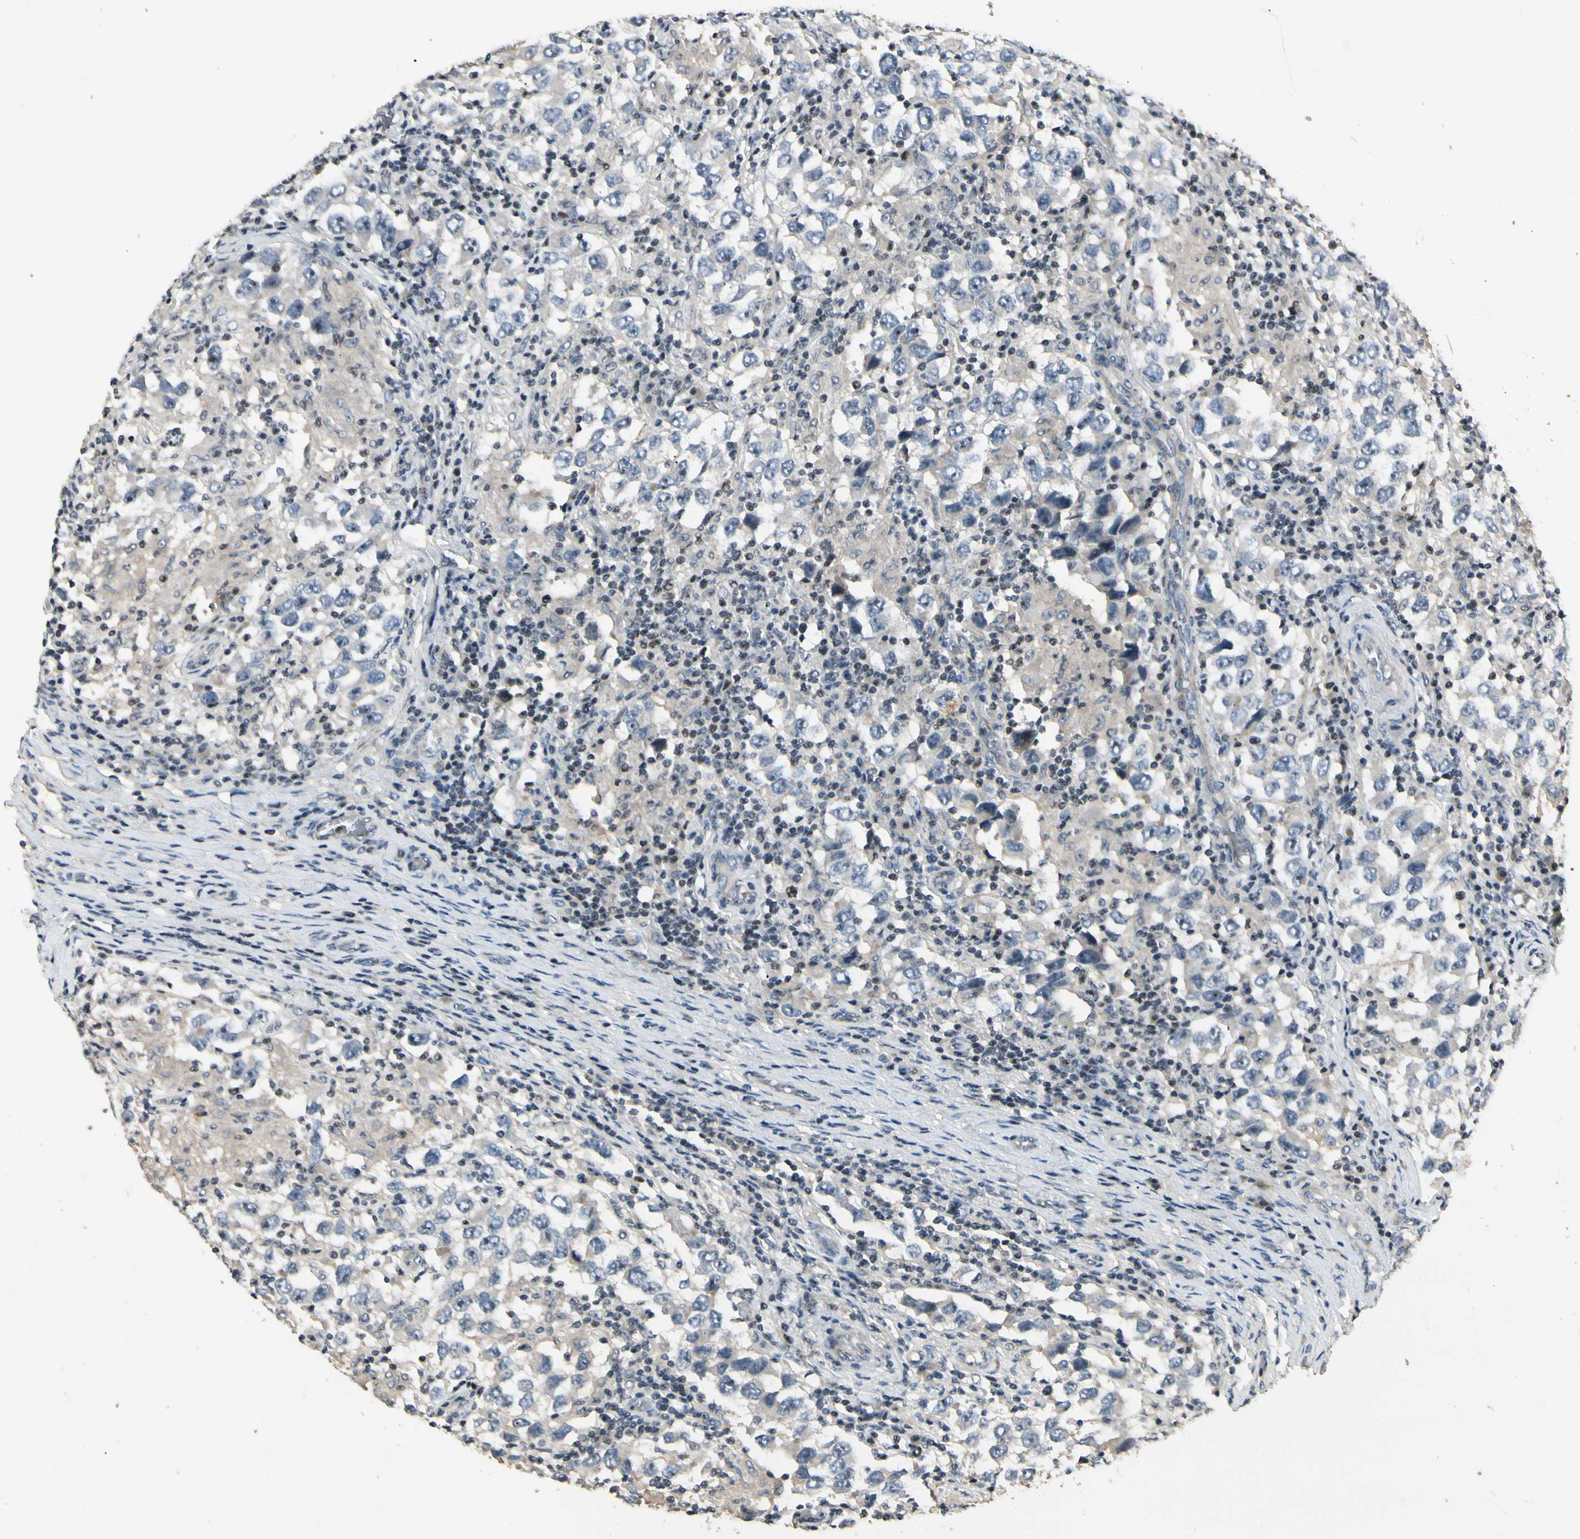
{"staining": {"intensity": "weak", "quantity": "25%-75%", "location": "cytoplasmic/membranous"}, "tissue": "testis cancer", "cell_type": "Tumor cells", "image_type": "cancer", "snomed": [{"axis": "morphology", "description": "Carcinoma, Embryonal, NOS"}, {"axis": "topography", "description": "Testis"}], "caption": "Immunohistochemical staining of human embryonal carcinoma (testis) shows low levels of weak cytoplasmic/membranous positivity in about 25%-75% of tumor cells.", "gene": "NFYA", "patient": {"sex": "male", "age": 21}}